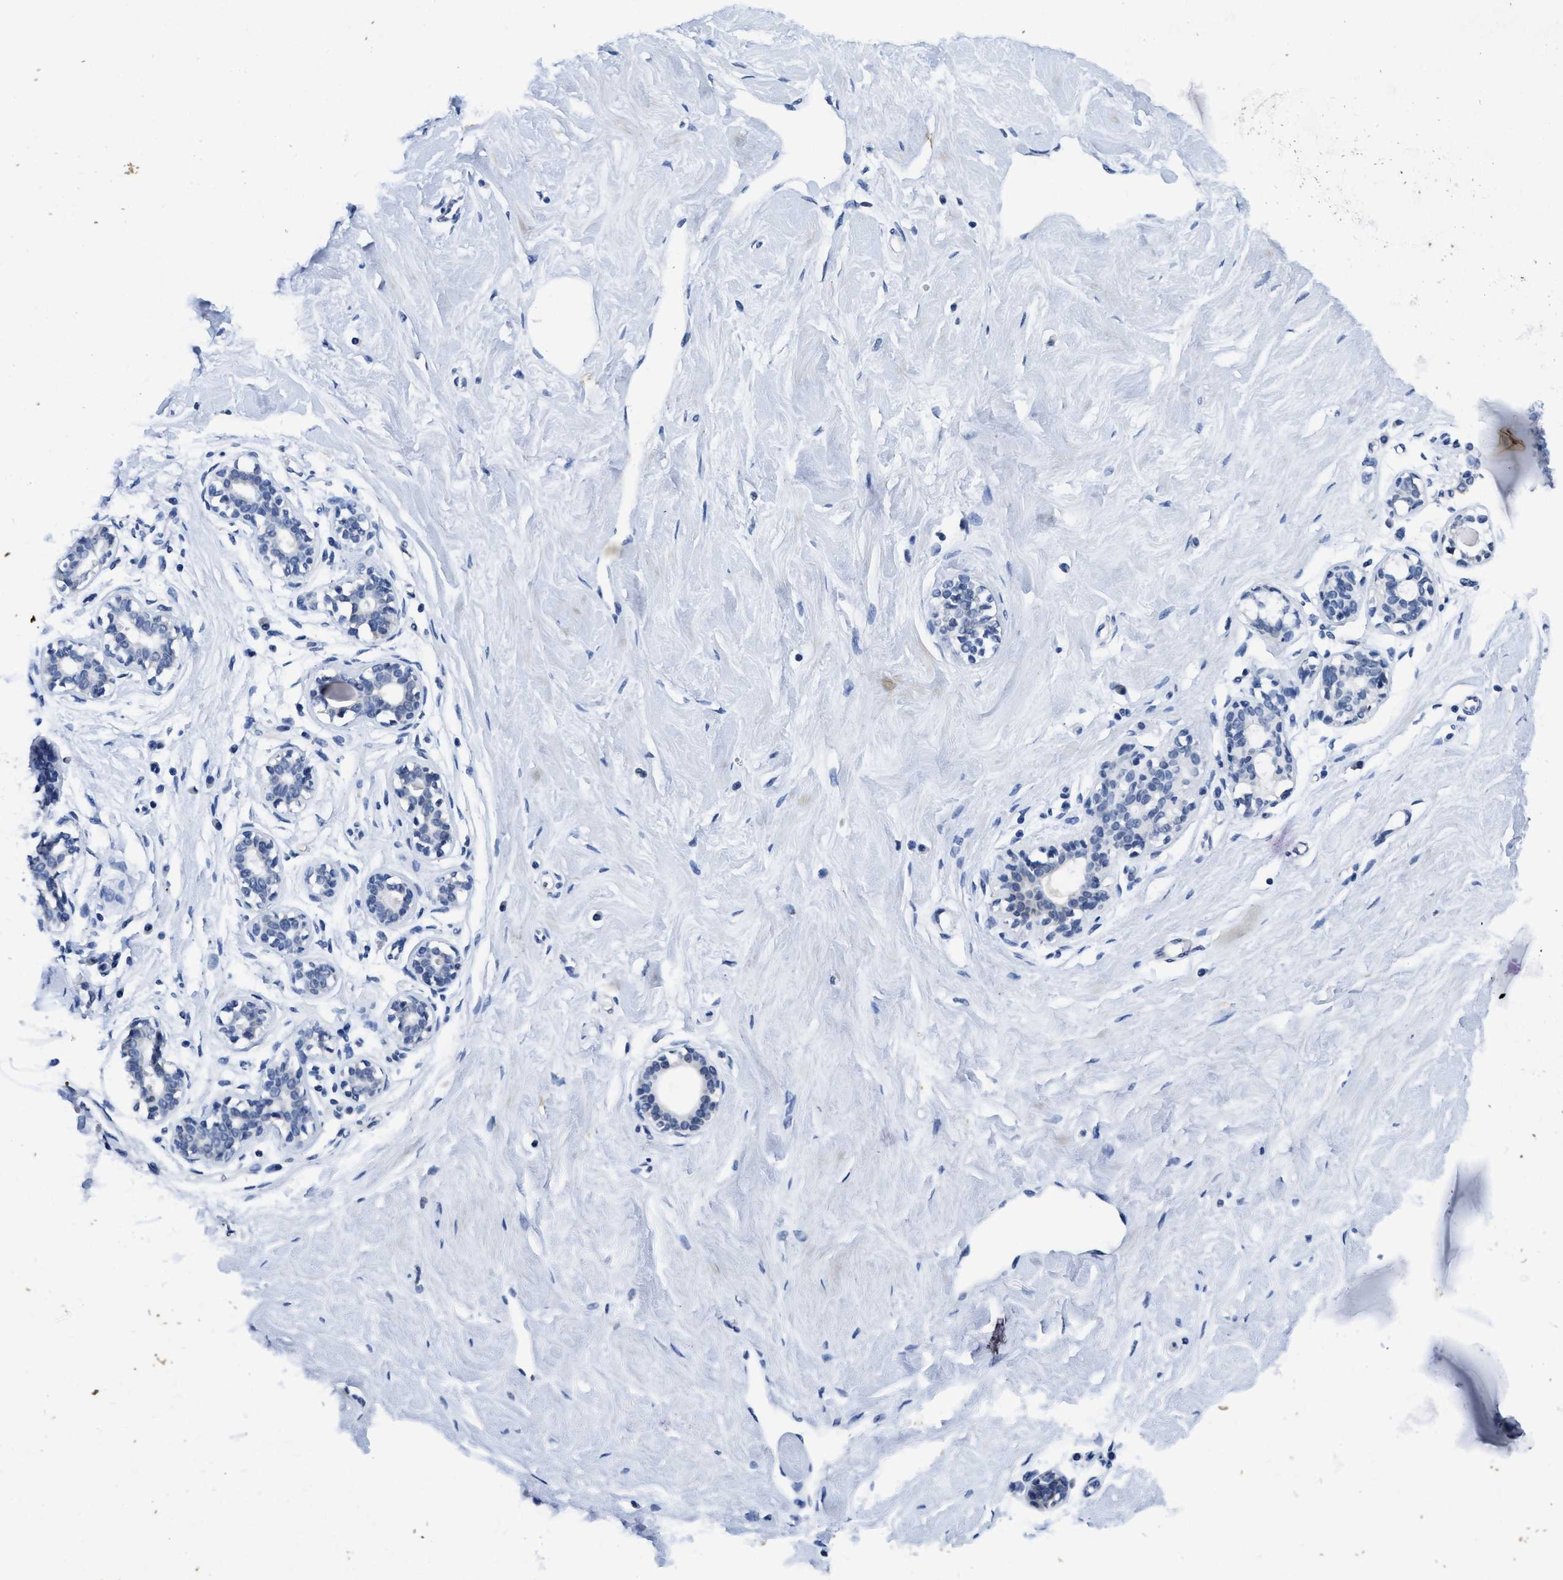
{"staining": {"intensity": "negative", "quantity": "none", "location": "none"}, "tissue": "breast", "cell_type": "Adipocytes", "image_type": "normal", "snomed": [{"axis": "morphology", "description": "Normal tissue, NOS"}, {"axis": "topography", "description": "Breast"}], "caption": "The micrograph exhibits no staining of adipocytes in unremarkable breast.", "gene": "ITGA2B", "patient": {"sex": "female", "age": 23}}